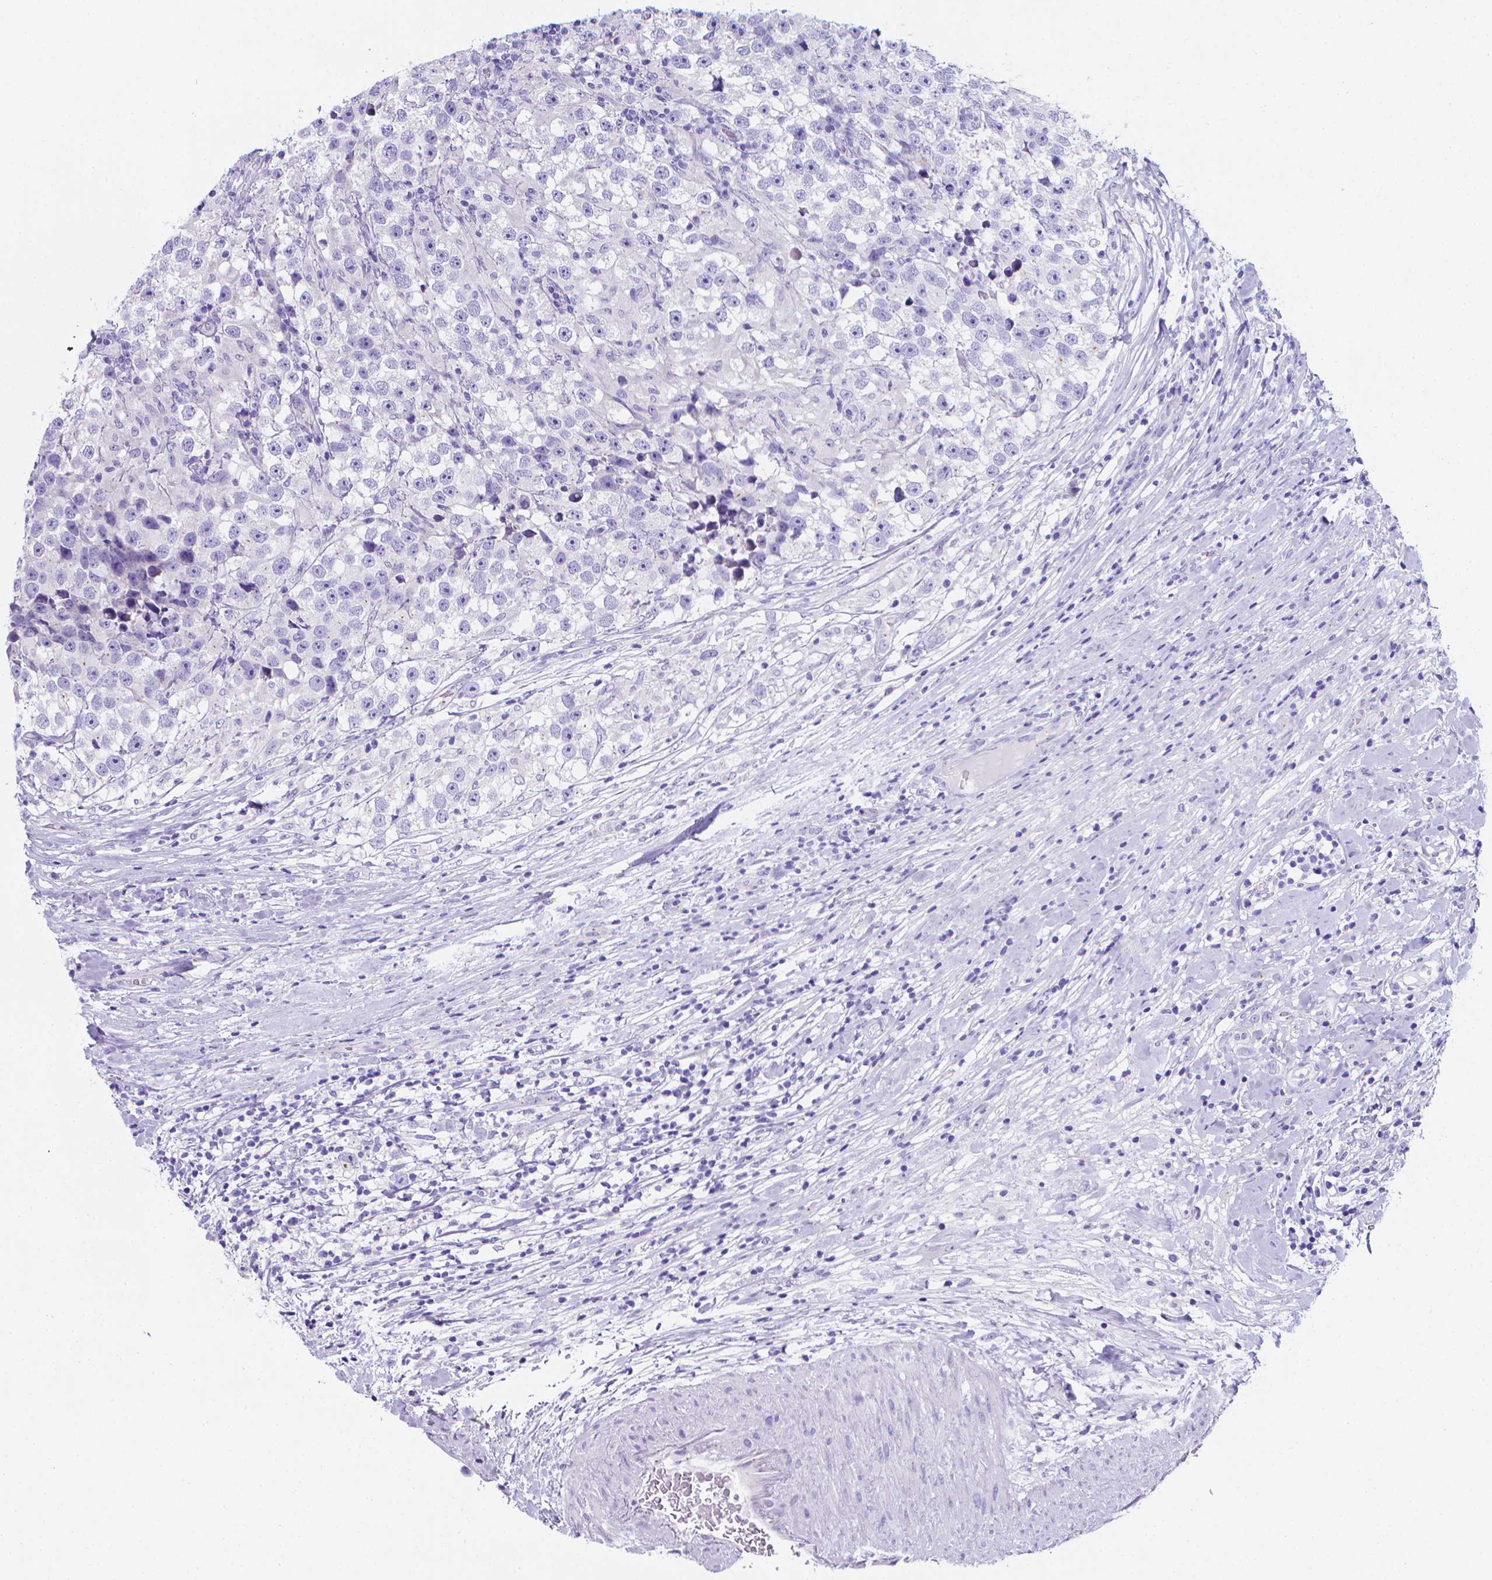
{"staining": {"intensity": "negative", "quantity": "none", "location": "none"}, "tissue": "testis cancer", "cell_type": "Tumor cells", "image_type": "cancer", "snomed": [{"axis": "morphology", "description": "Seminoma, NOS"}, {"axis": "topography", "description": "Testis"}], "caption": "Tumor cells show no significant protein positivity in testis seminoma.", "gene": "LRRC73", "patient": {"sex": "male", "age": 46}}